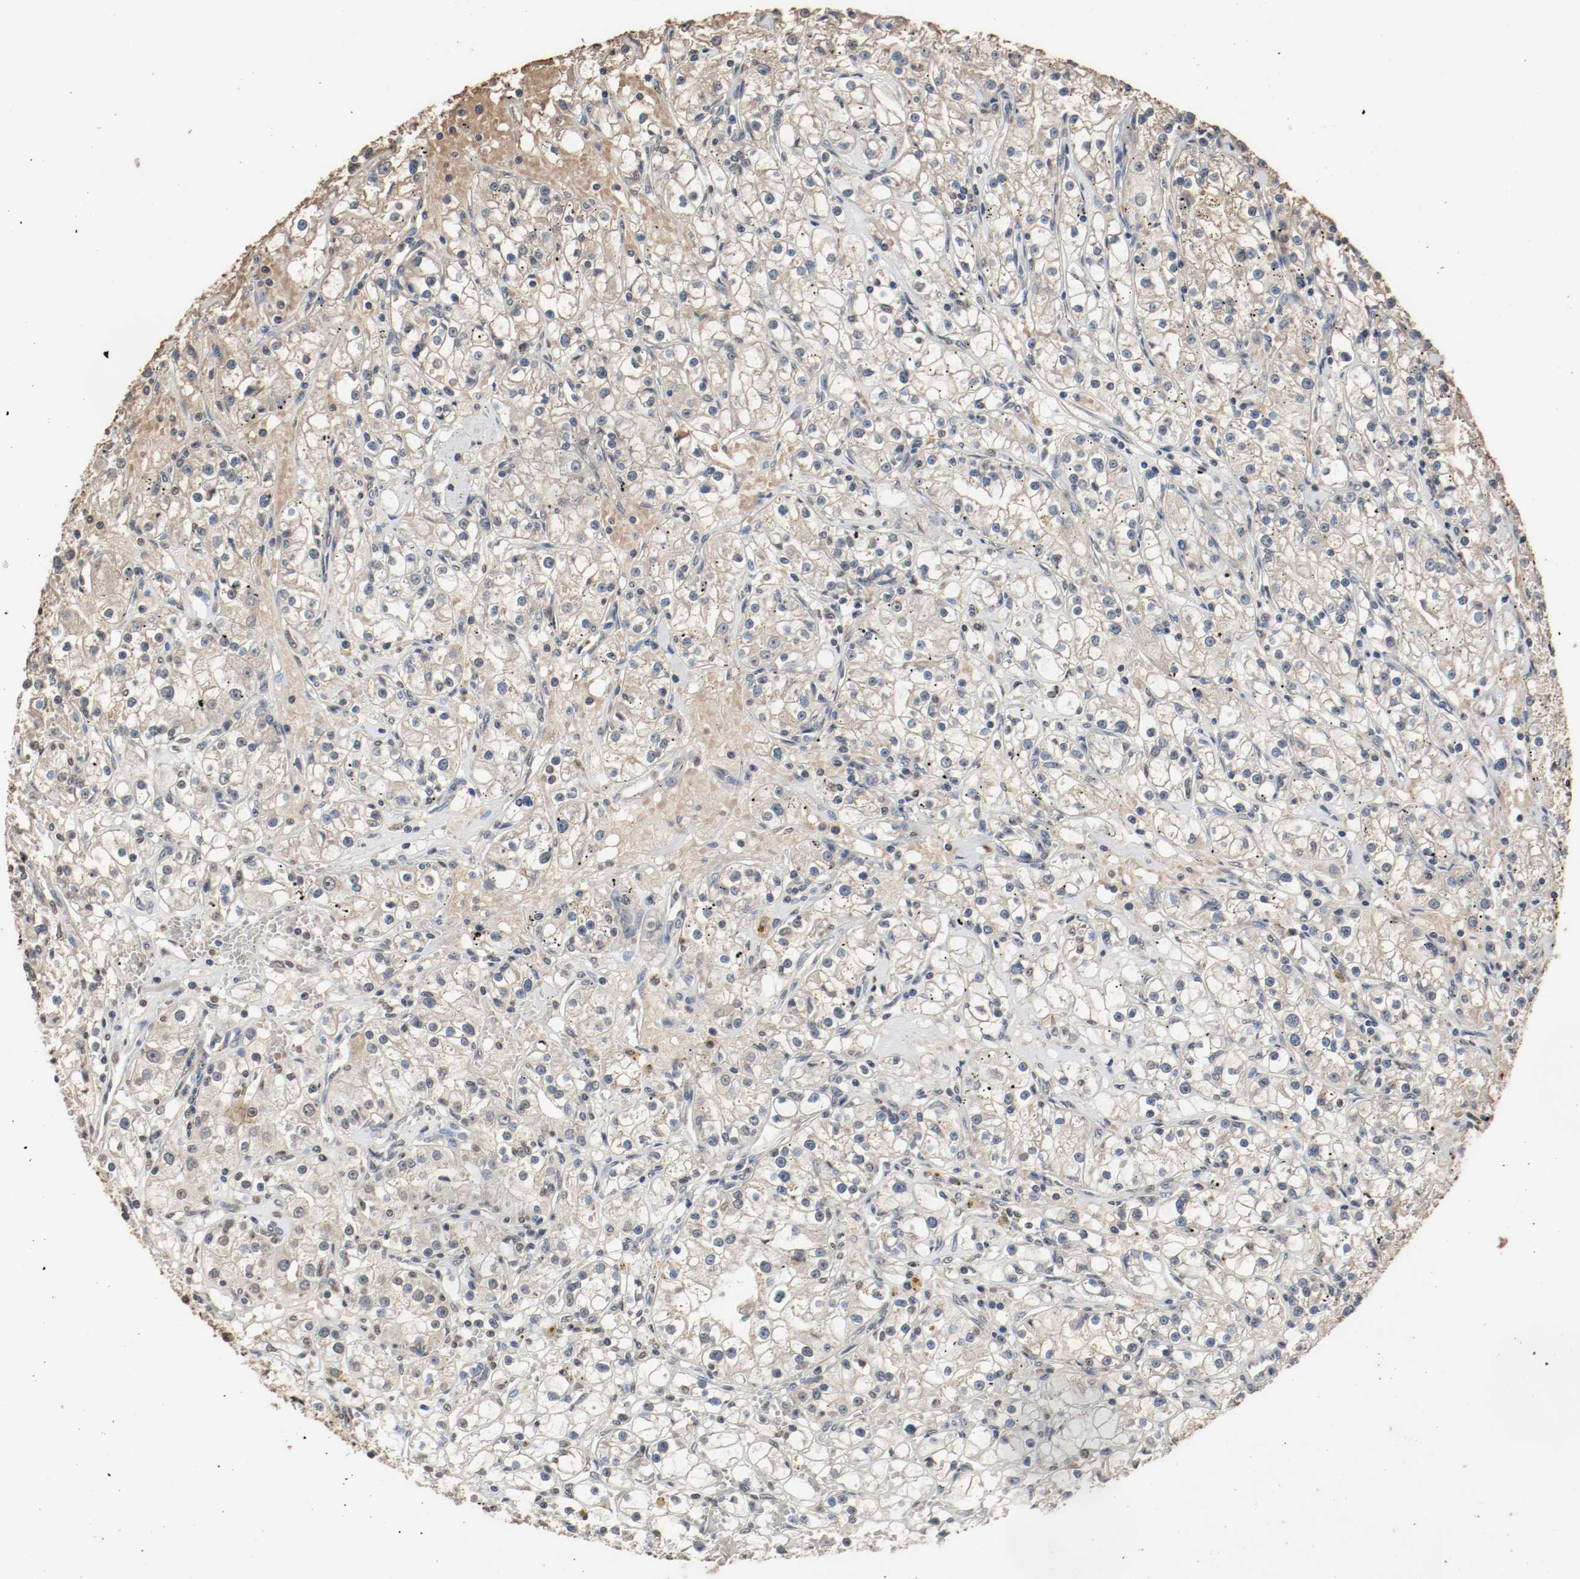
{"staining": {"intensity": "weak", "quantity": "<25%", "location": "nuclear"}, "tissue": "renal cancer", "cell_type": "Tumor cells", "image_type": "cancer", "snomed": [{"axis": "morphology", "description": "Adenocarcinoma, NOS"}, {"axis": "topography", "description": "Kidney"}], "caption": "An IHC histopathology image of adenocarcinoma (renal) is shown. There is no staining in tumor cells of adenocarcinoma (renal).", "gene": "RTN4", "patient": {"sex": "male", "age": 56}}